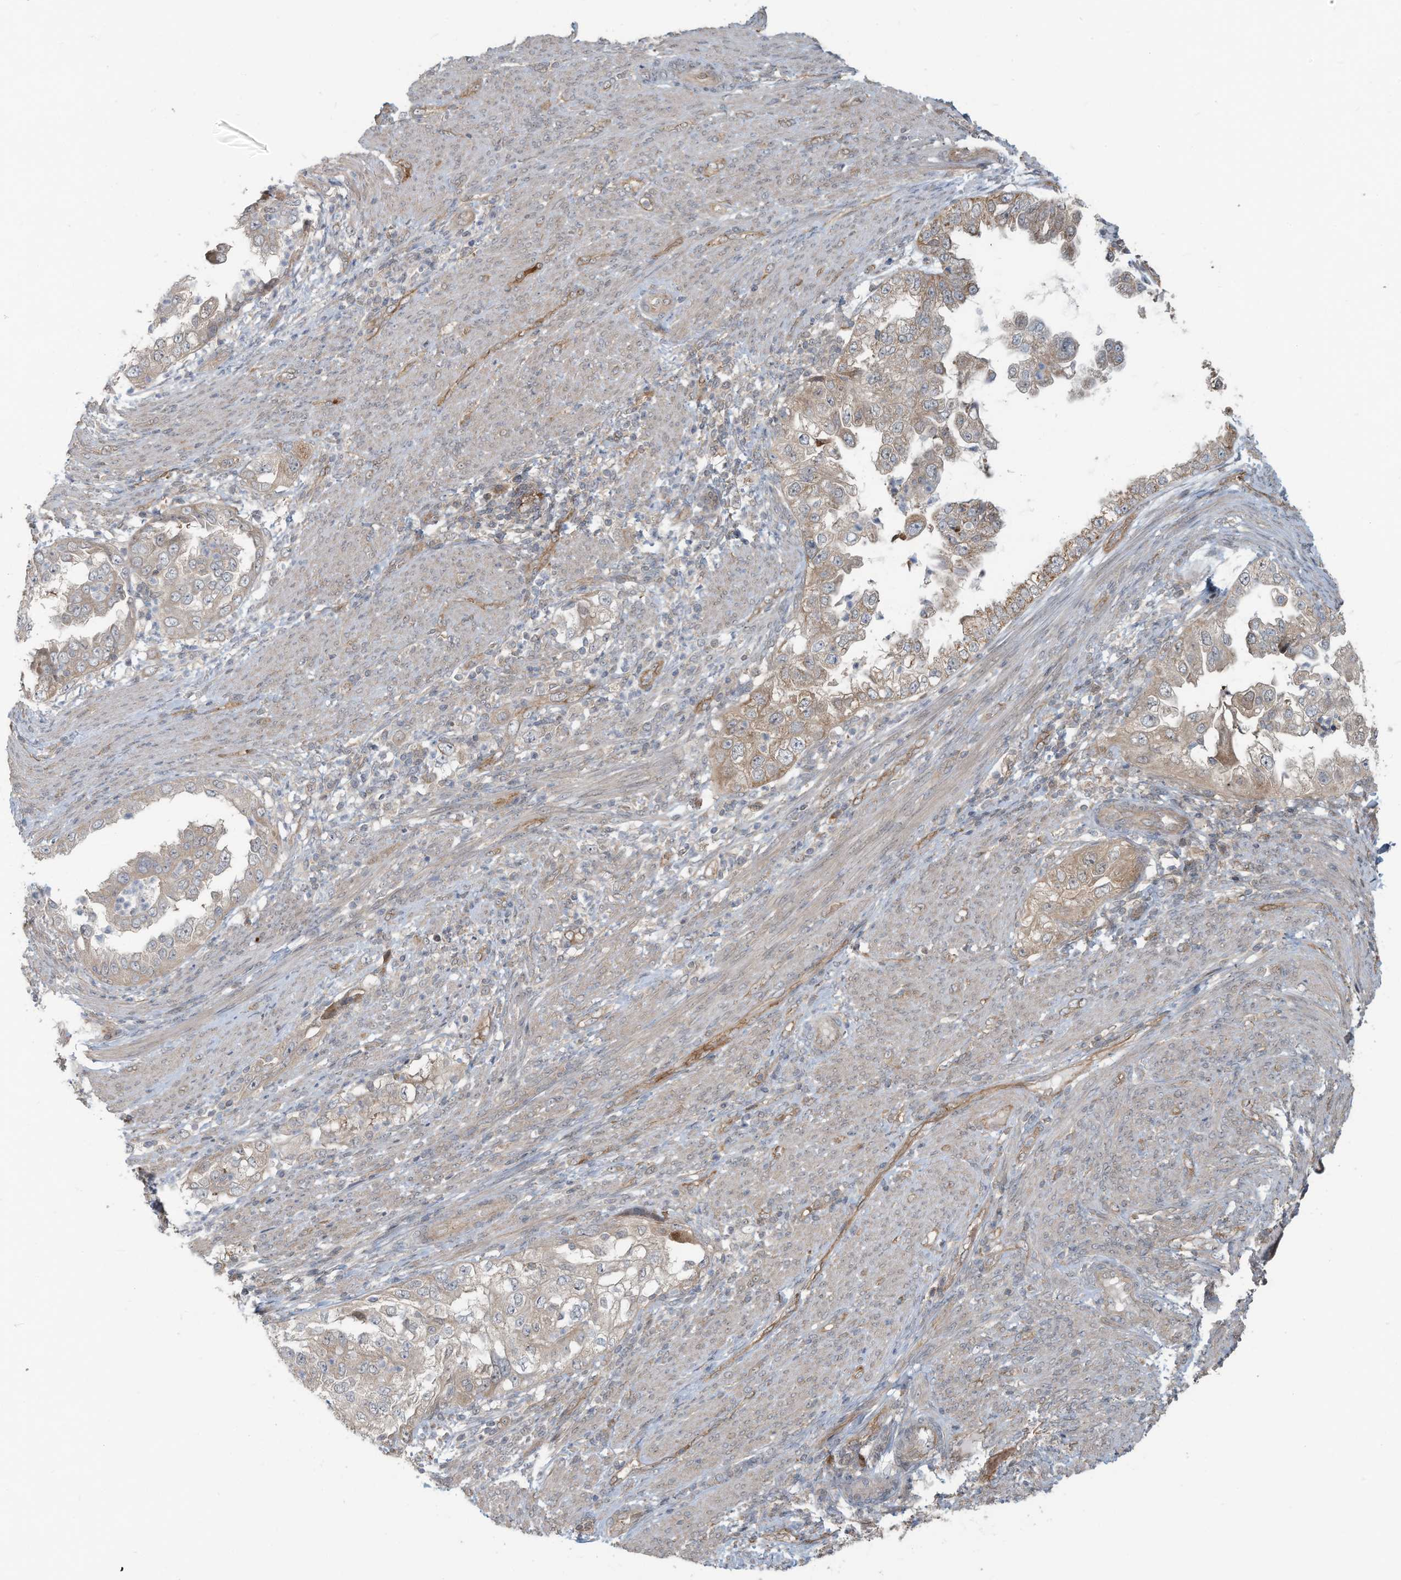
{"staining": {"intensity": "weak", "quantity": "25%-75%", "location": "cytoplasmic/membranous"}, "tissue": "endometrial cancer", "cell_type": "Tumor cells", "image_type": "cancer", "snomed": [{"axis": "morphology", "description": "Adenocarcinoma, NOS"}, {"axis": "topography", "description": "Endometrium"}], "caption": "A high-resolution photomicrograph shows immunohistochemistry staining of endometrial cancer (adenocarcinoma), which displays weak cytoplasmic/membranous positivity in about 25%-75% of tumor cells.", "gene": "ERI2", "patient": {"sex": "female", "age": 85}}